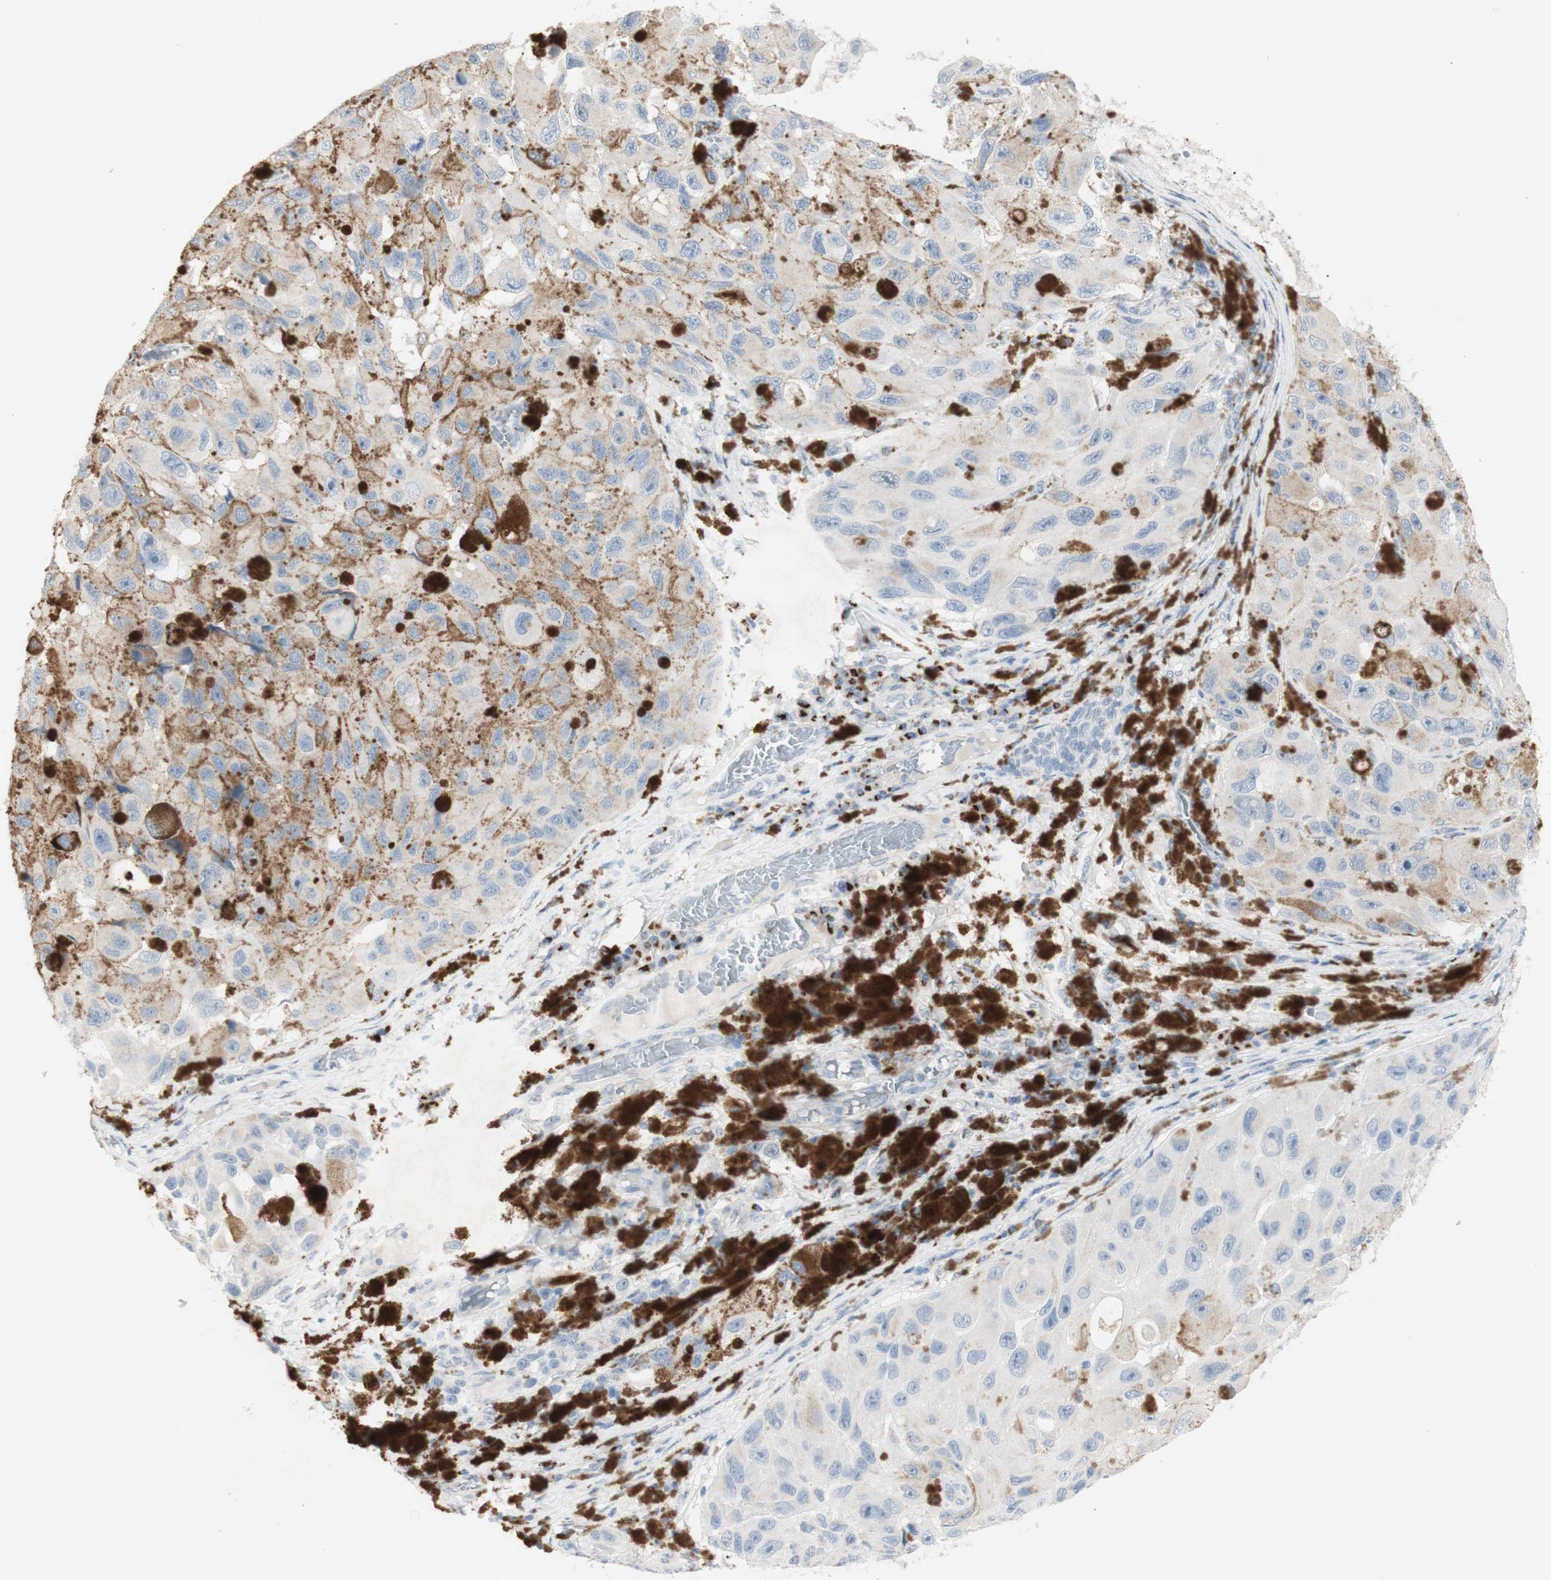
{"staining": {"intensity": "negative", "quantity": "none", "location": "none"}, "tissue": "melanoma", "cell_type": "Tumor cells", "image_type": "cancer", "snomed": [{"axis": "morphology", "description": "Malignant melanoma, NOS"}, {"axis": "topography", "description": "Skin"}], "caption": "The micrograph reveals no staining of tumor cells in malignant melanoma.", "gene": "MANEA", "patient": {"sex": "female", "age": 73}}